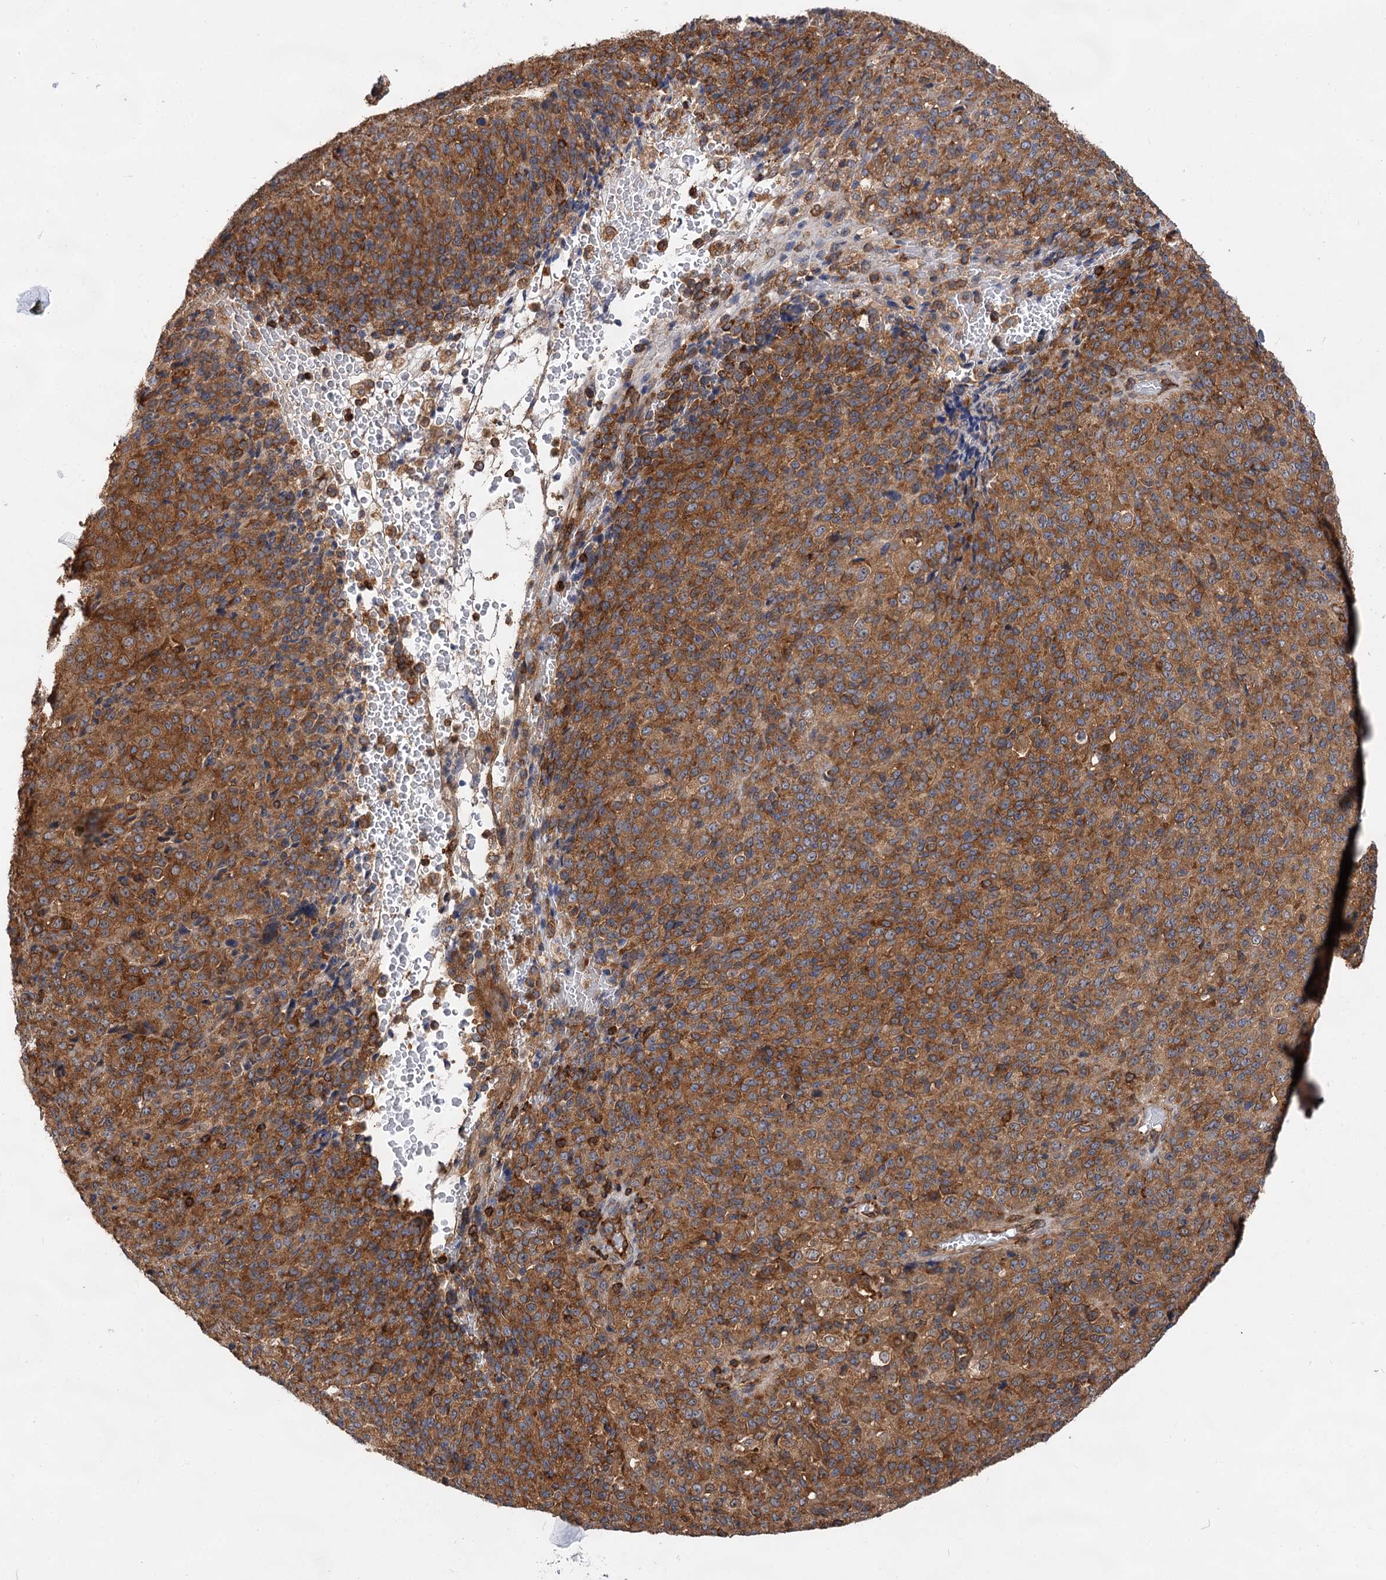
{"staining": {"intensity": "moderate", "quantity": ">75%", "location": "cytoplasmic/membranous"}, "tissue": "melanoma", "cell_type": "Tumor cells", "image_type": "cancer", "snomed": [{"axis": "morphology", "description": "Malignant melanoma, Metastatic site"}, {"axis": "topography", "description": "Brain"}], "caption": "Immunohistochemistry (IHC) staining of melanoma, which reveals medium levels of moderate cytoplasmic/membranous staining in approximately >75% of tumor cells indicating moderate cytoplasmic/membranous protein positivity. The staining was performed using DAB (brown) for protein detection and nuclei were counterstained in hematoxylin (blue).", "gene": "PACS1", "patient": {"sex": "female", "age": 56}}